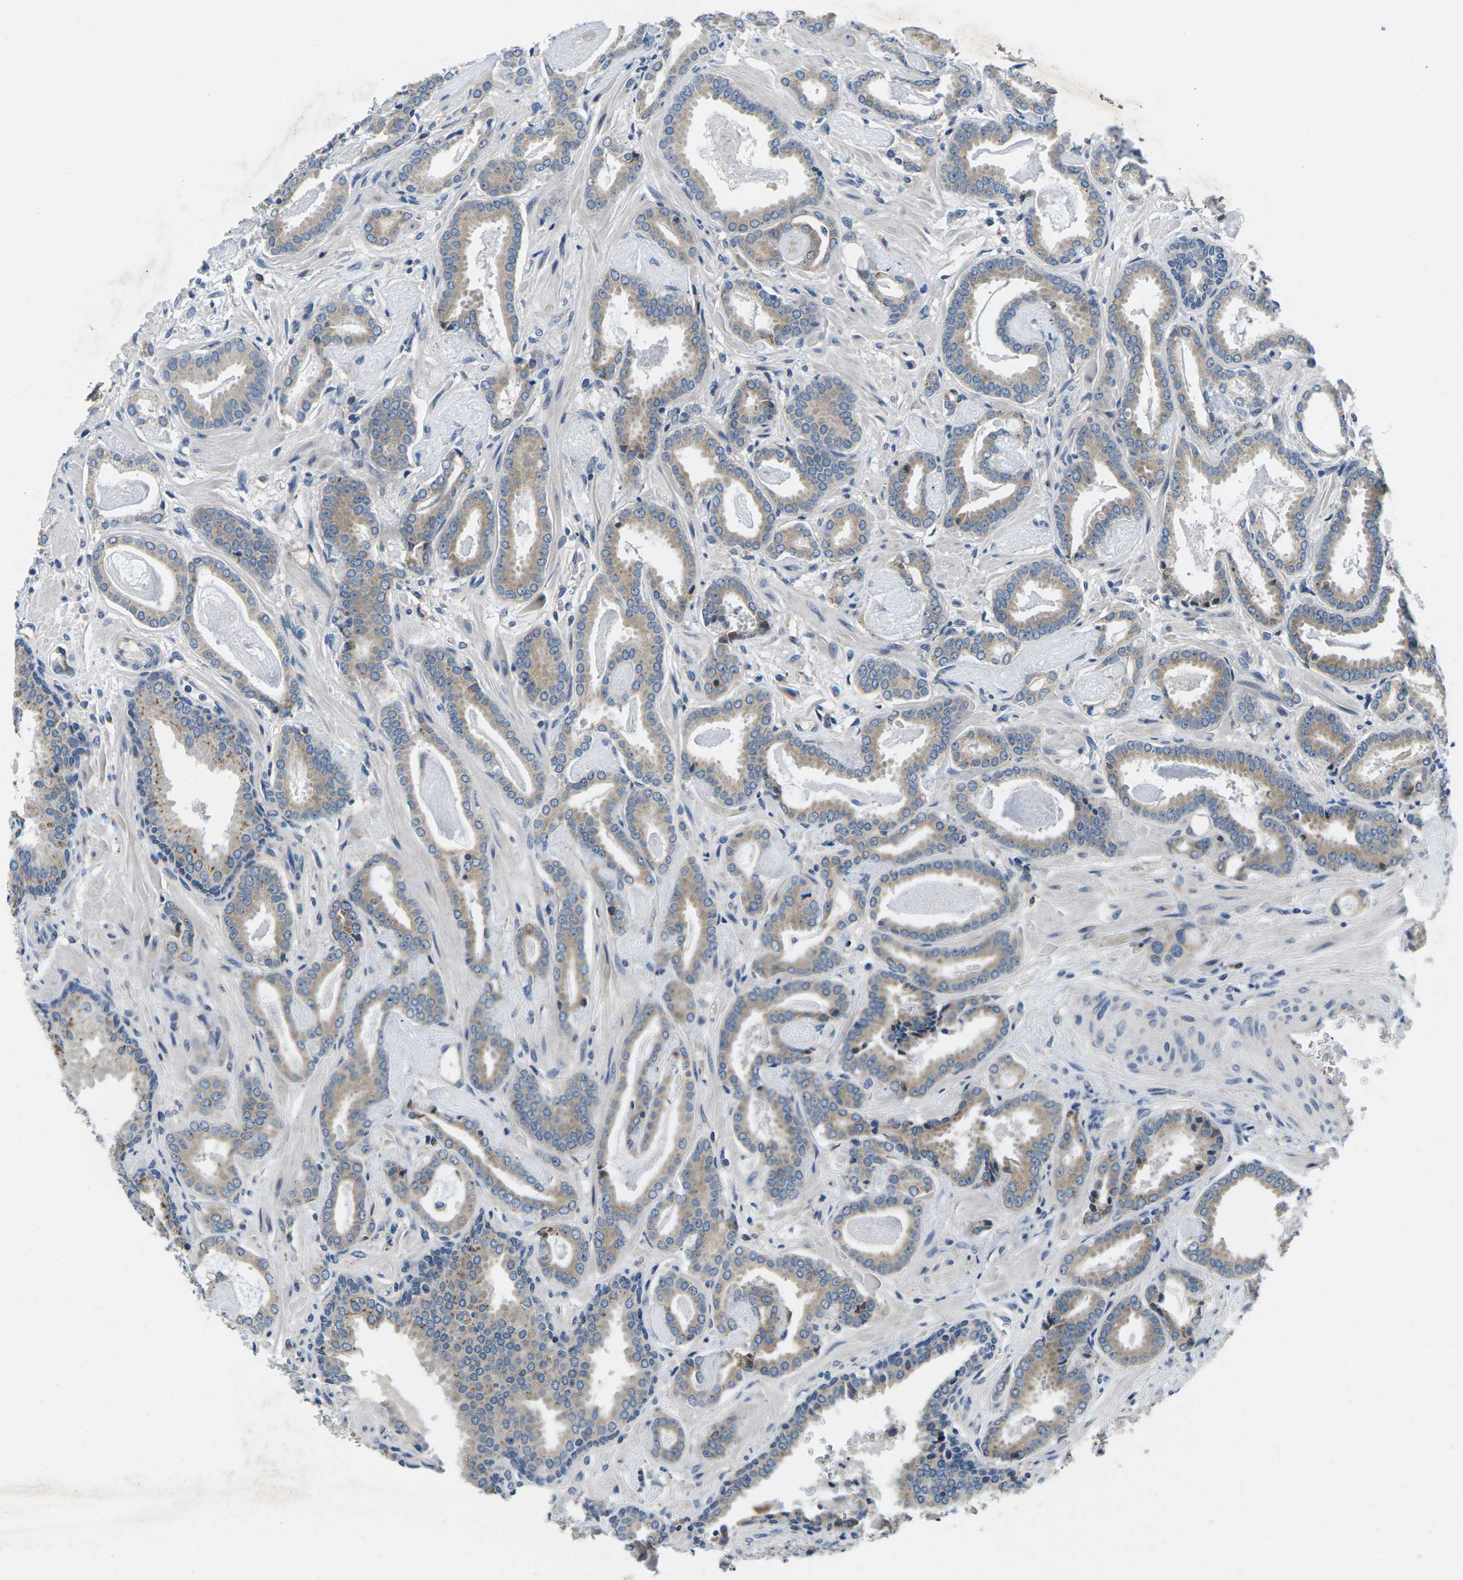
{"staining": {"intensity": "weak", "quantity": "25%-75%", "location": "cytoplasmic/membranous"}, "tissue": "prostate cancer", "cell_type": "Tumor cells", "image_type": "cancer", "snomed": [{"axis": "morphology", "description": "Adenocarcinoma, Low grade"}, {"axis": "topography", "description": "Prostate"}], "caption": "Protein expression analysis of prostate low-grade adenocarcinoma exhibits weak cytoplasmic/membranous positivity in approximately 25%-75% of tumor cells.", "gene": "ERGIC3", "patient": {"sex": "male", "age": 53}}